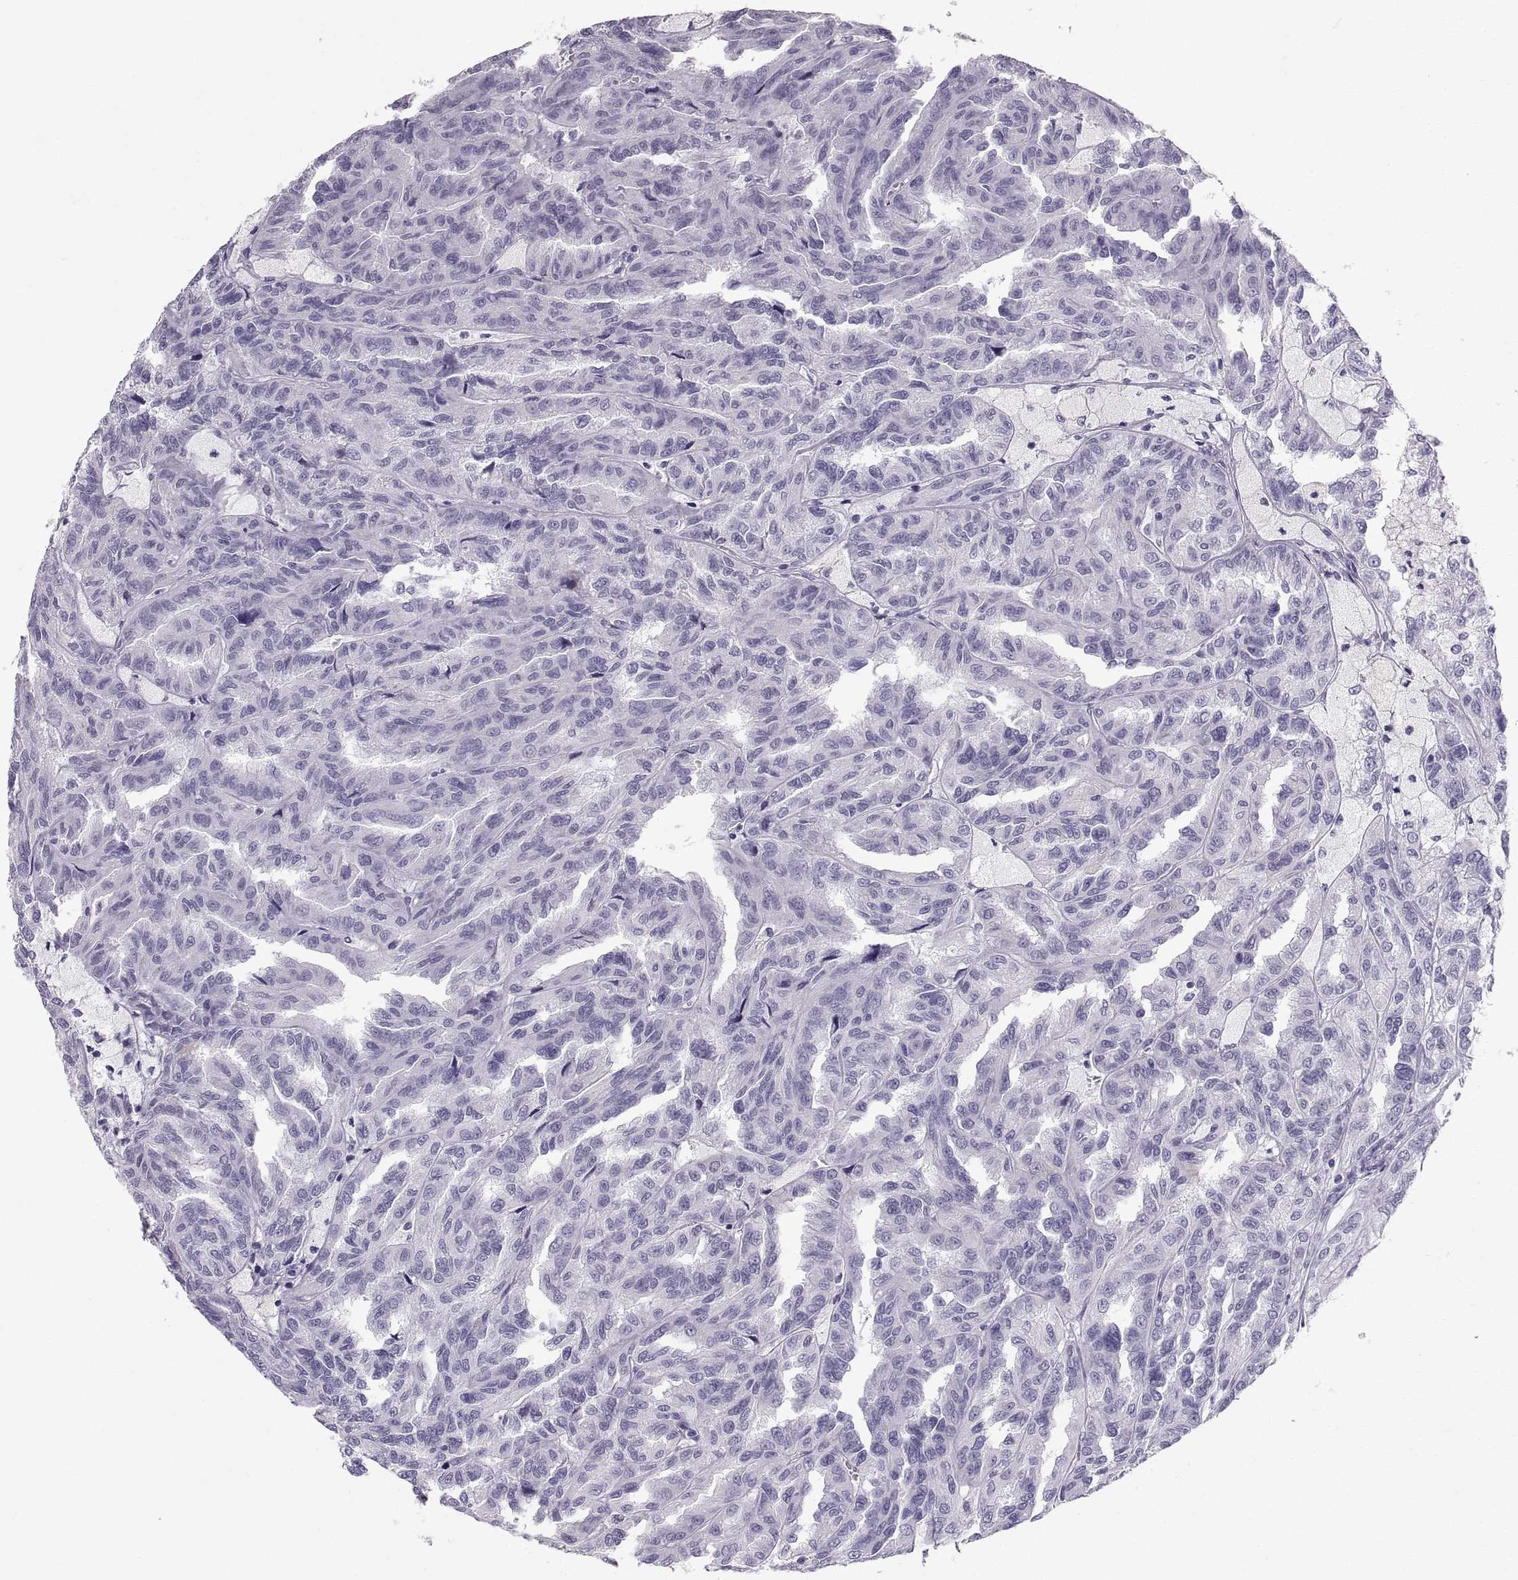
{"staining": {"intensity": "negative", "quantity": "none", "location": "none"}, "tissue": "renal cancer", "cell_type": "Tumor cells", "image_type": "cancer", "snomed": [{"axis": "morphology", "description": "Adenocarcinoma, NOS"}, {"axis": "topography", "description": "Kidney"}], "caption": "DAB (3,3'-diaminobenzidine) immunohistochemical staining of human renal cancer (adenocarcinoma) reveals no significant staining in tumor cells. (DAB immunohistochemistry with hematoxylin counter stain).", "gene": "SLC22A6", "patient": {"sex": "male", "age": 79}}